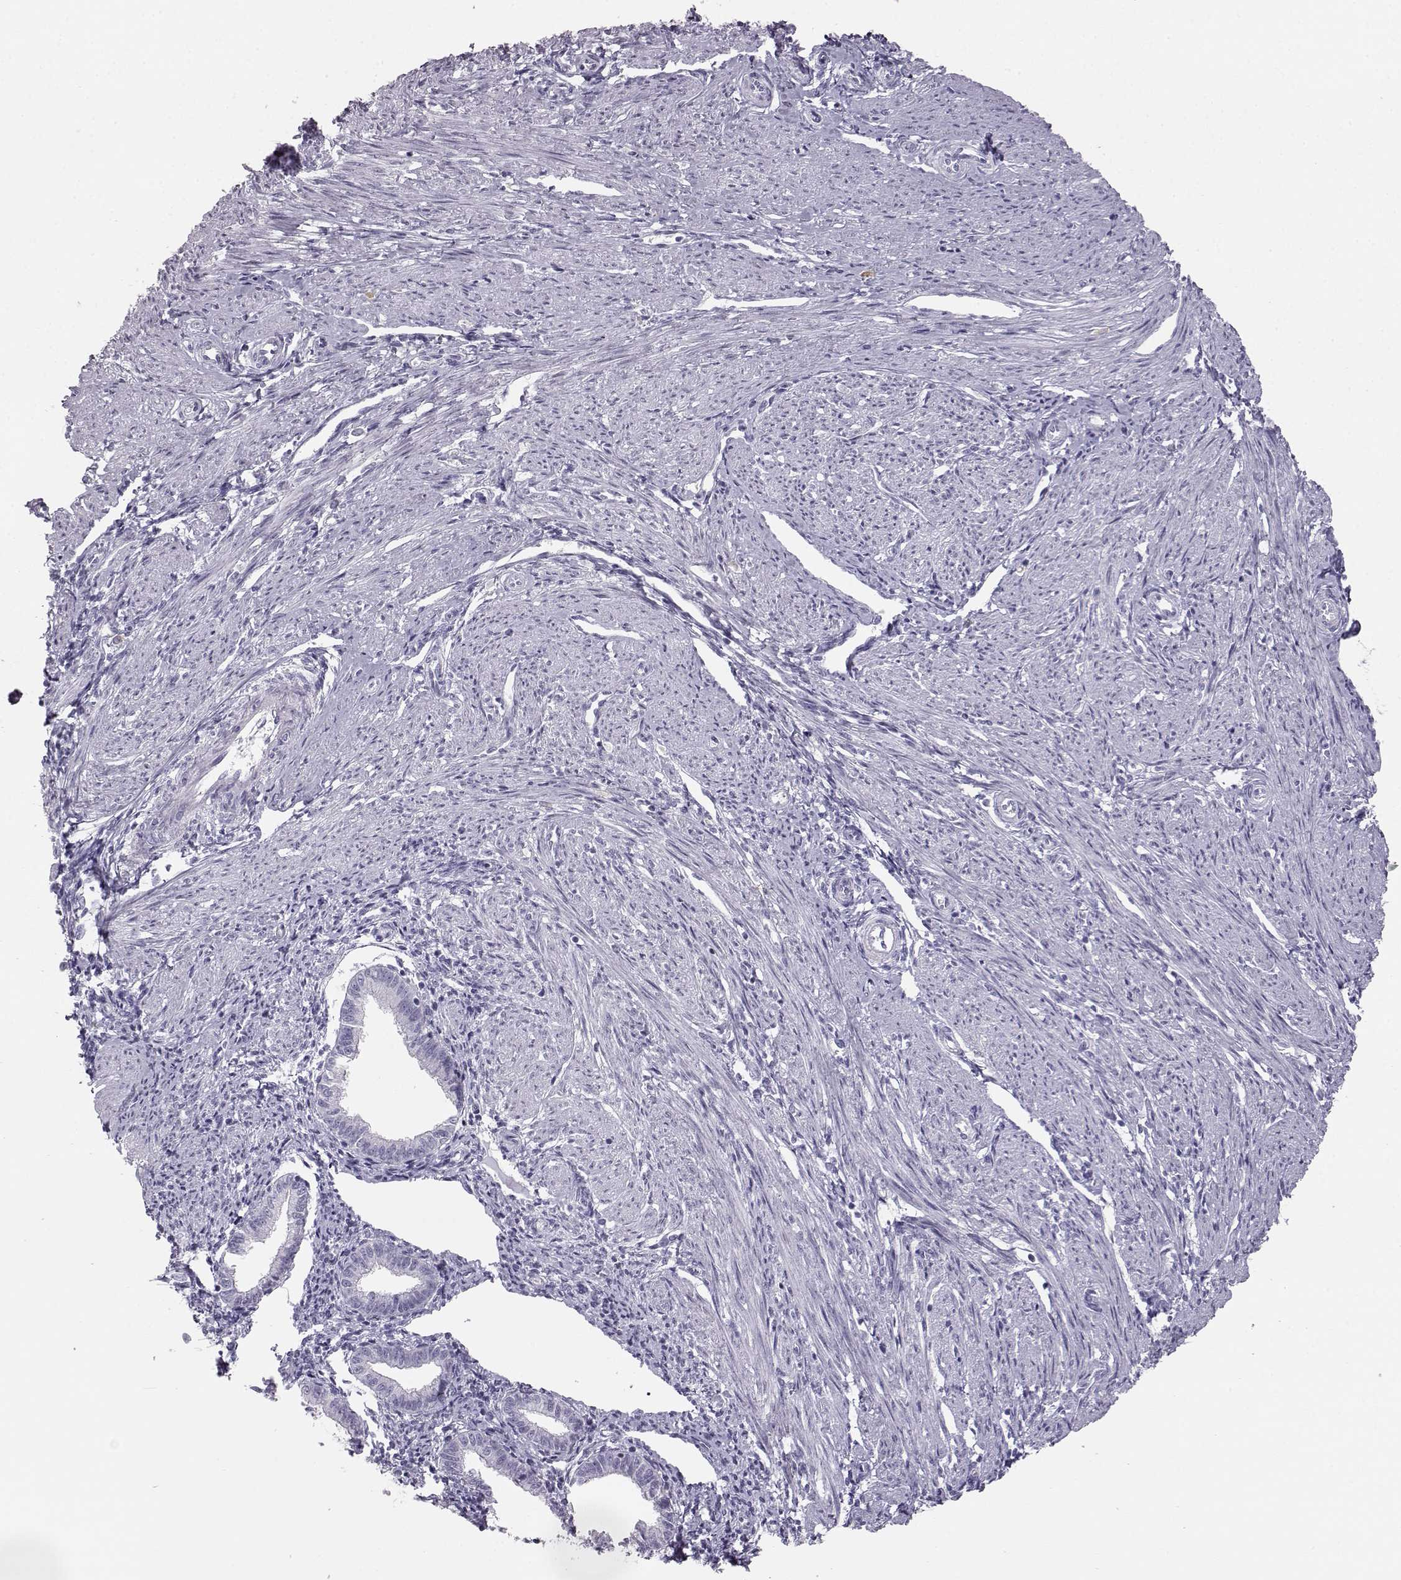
{"staining": {"intensity": "negative", "quantity": "none", "location": "none"}, "tissue": "endometrium", "cell_type": "Cells in endometrial stroma", "image_type": "normal", "snomed": [{"axis": "morphology", "description": "Normal tissue, NOS"}, {"axis": "topography", "description": "Endometrium"}], "caption": "Immunohistochemical staining of benign endometrium displays no significant expression in cells in endometrial stroma.", "gene": "ITLN1", "patient": {"sex": "female", "age": 37}}